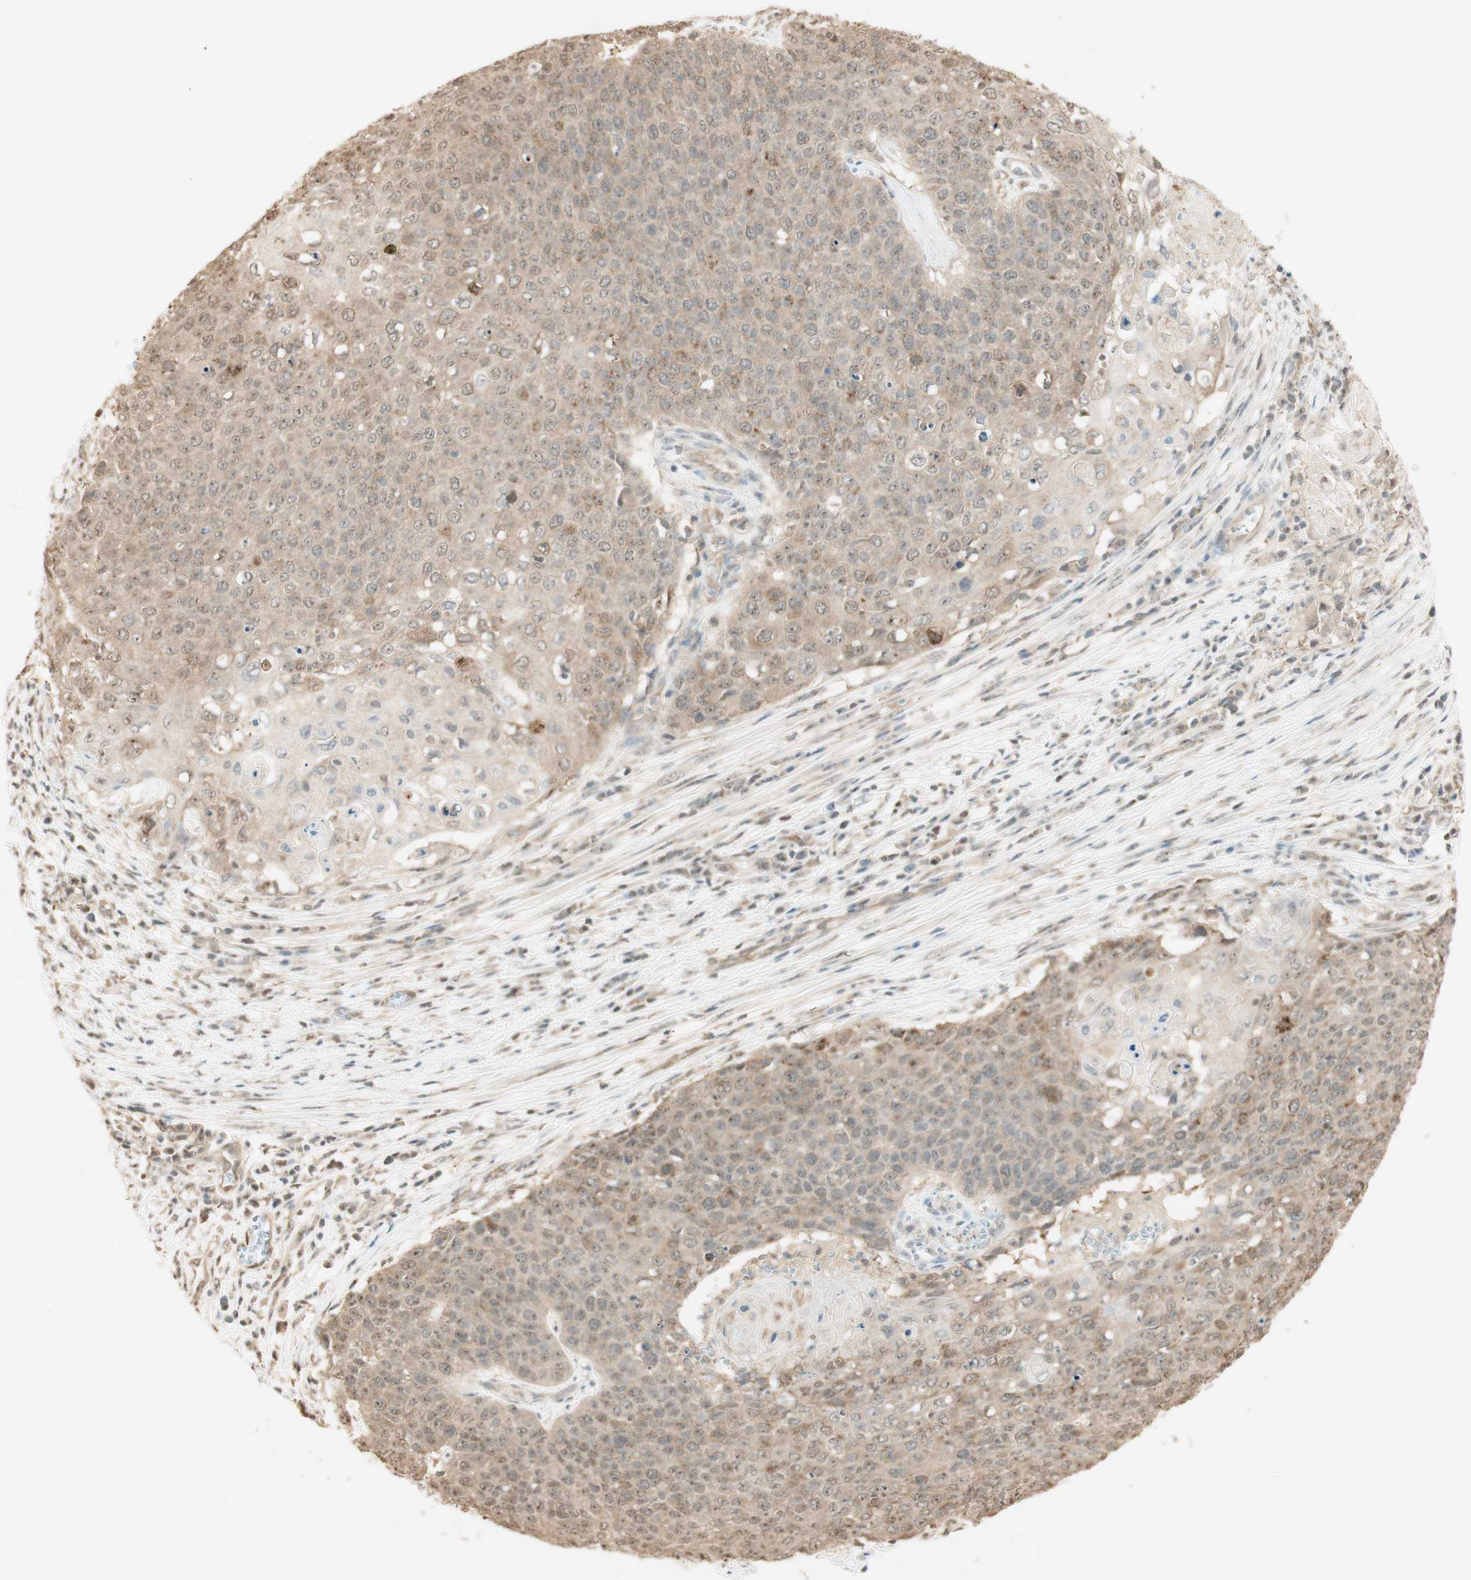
{"staining": {"intensity": "weak", "quantity": ">75%", "location": "cytoplasmic/membranous,nuclear"}, "tissue": "cervical cancer", "cell_type": "Tumor cells", "image_type": "cancer", "snomed": [{"axis": "morphology", "description": "Squamous cell carcinoma, NOS"}, {"axis": "topography", "description": "Cervix"}], "caption": "Protein staining of cervical squamous cell carcinoma tissue demonstrates weak cytoplasmic/membranous and nuclear staining in approximately >75% of tumor cells.", "gene": "SPINT2", "patient": {"sex": "female", "age": 39}}